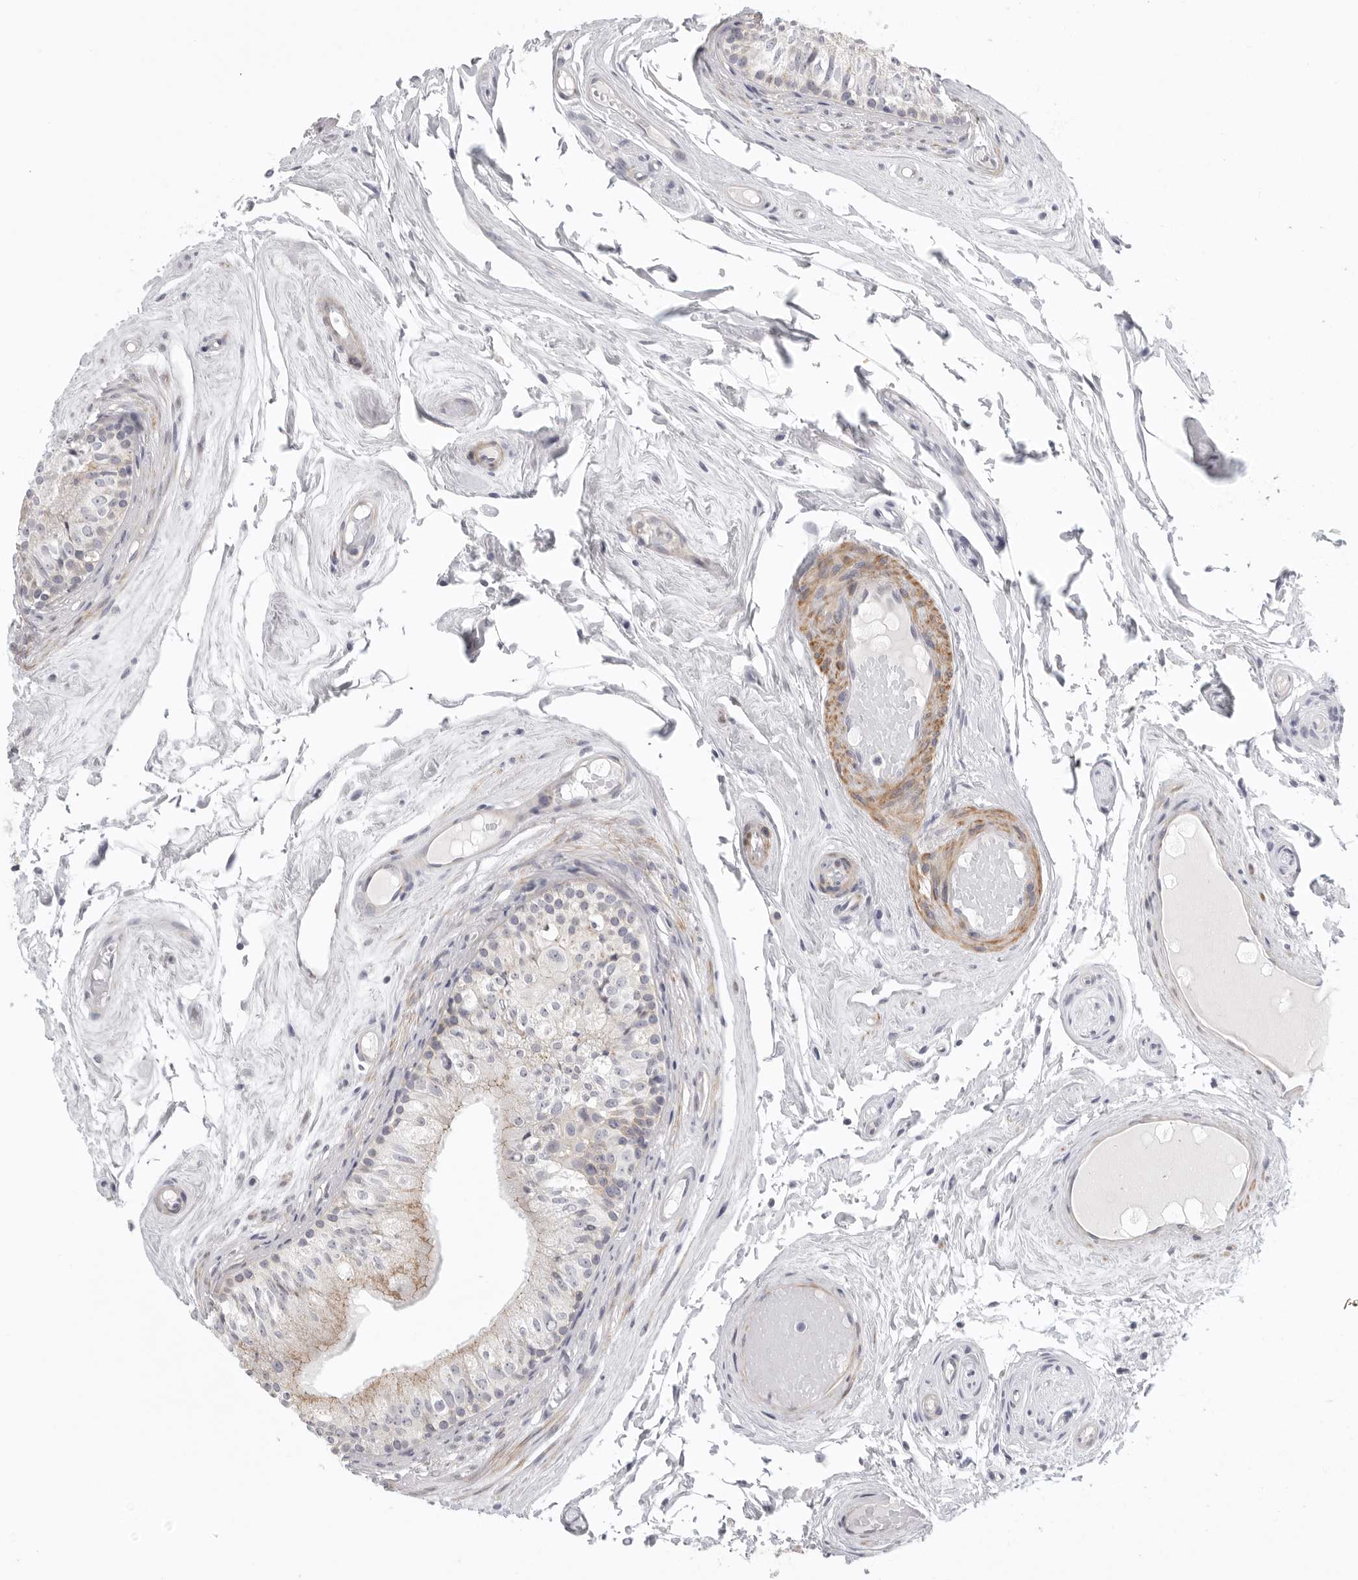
{"staining": {"intensity": "weak", "quantity": "<25%", "location": "cytoplasmic/membranous"}, "tissue": "epididymis", "cell_type": "Glandular cells", "image_type": "normal", "snomed": [{"axis": "morphology", "description": "Normal tissue, NOS"}, {"axis": "topography", "description": "Epididymis"}], "caption": "High power microscopy image of an IHC micrograph of unremarkable epididymis, revealing no significant expression in glandular cells.", "gene": "STAB2", "patient": {"sex": "male", "age": 79}}